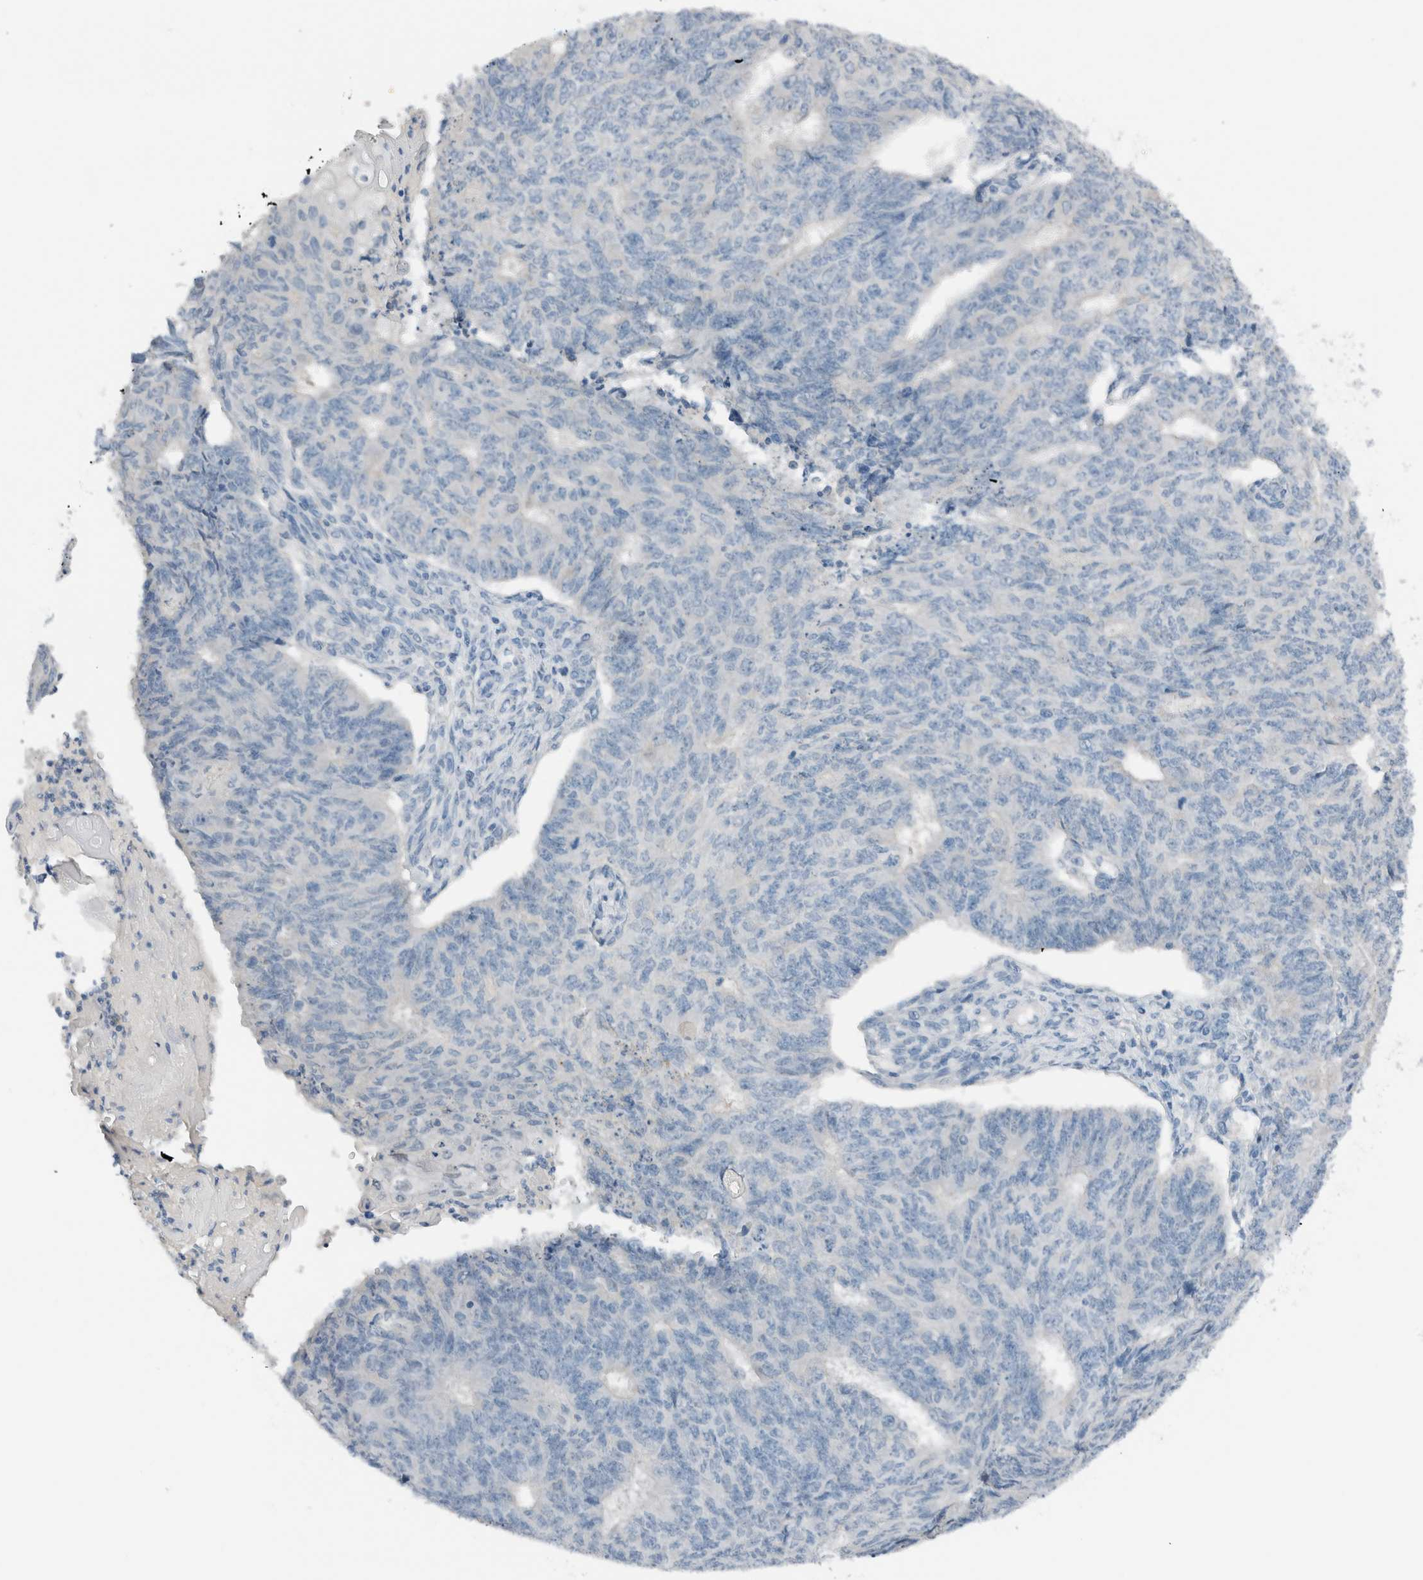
{"staining": {"intensity": "negative", "quantity": "none", "location": "none"}, "tissue": "endometrial cancer", "cell_type": "Tumor cells", "image_type": "cancer", "snomed": [{"axis": "morphology", "description": "Adenocarcinoma, NOS"}, {"axis": "topography", "description": "Endometrium"}], "caption": "This is an immunohistochemistry (IHC) histopathology image of endometrial cancer (adenocarcinoma). There is no expression in tumor cells.", "gene": "DUOX1", "patient": {"sex": "female", "age": 32}}